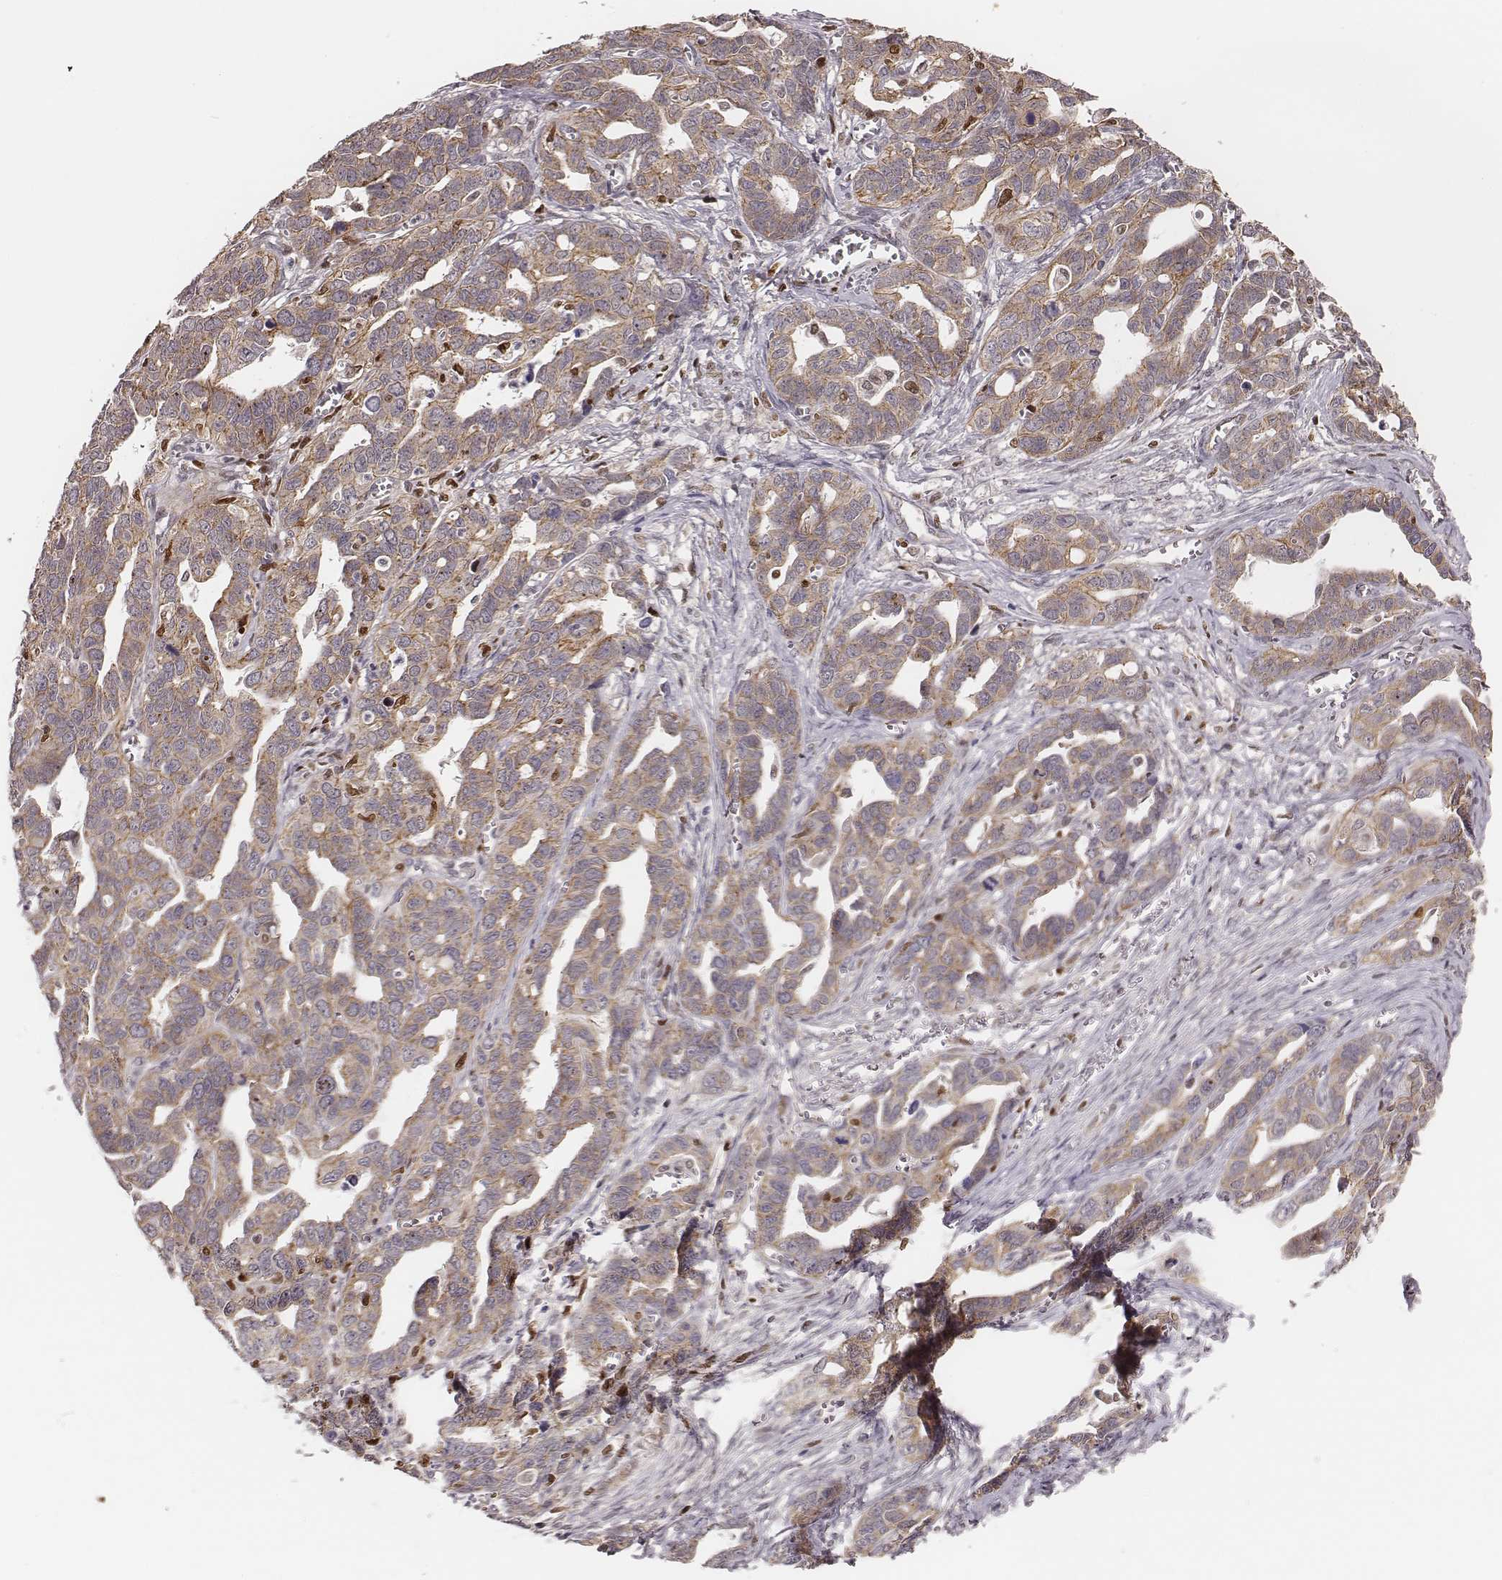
{"staining": {"intensity": "weak", "quantity": ">75%", "location": "cytoplasmic/membranous"}, "tissue": "ovarian cancer", "cell_type": "Tumor cells", "image_type": "cancer", "snomed": [{"axis": "morphology", "description": "Cystadenocarcinoma, serous, NOS"}, {"axis": "topography", "description": "Ovary"}], "caption": "High-power microscopy captured an immunohistochemistry photomicrograph of ovarian cancer (serous cystadenocarcinoma), revealing weak cytoplasmic/membranous staining in about >75% of tumor cells.", "gene": "WDR59", "patient": {"sex": "female", "age": 69}}